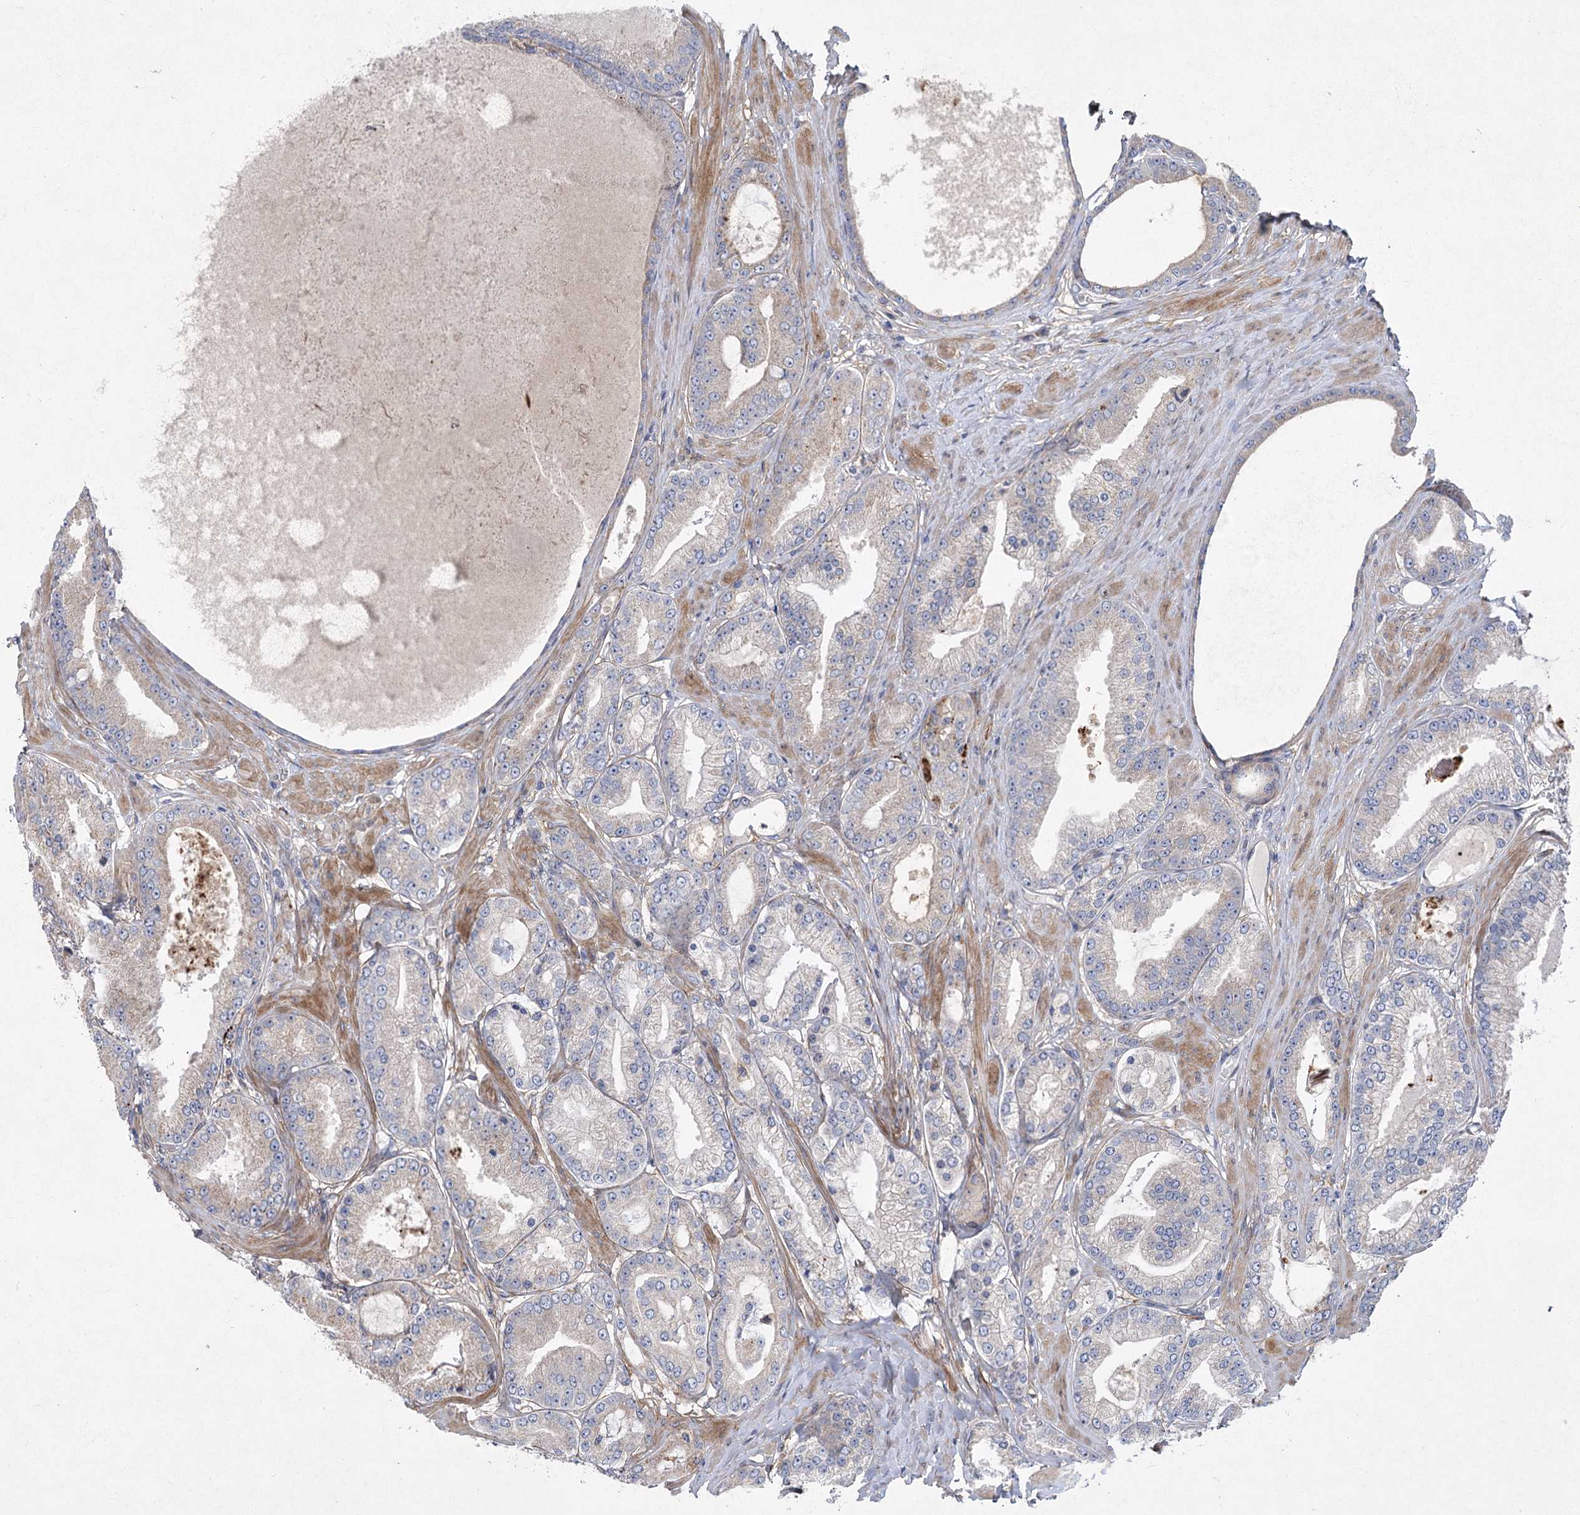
{"staining": {"intensity": "negative", "quantity": "none", "location": "none"}, "tissue": "prostate cancer", "cell_type": "Tumor cells", "image_type": "cancer", "snomed": [{"axis": "morphology", "description": "Adenocarcinoma, High grade"}, {"axis": "topography", "description": "Prostate"}], "caption": "There is no significant expression in tumor cells of adenocarcinoma (high-grade) (prostate). (Immunohistochemistry (ihc), brightfield microscopy, high magnification).", "gene": "SH3BP5L", "patient": {"sex": "male", "age": 59}}